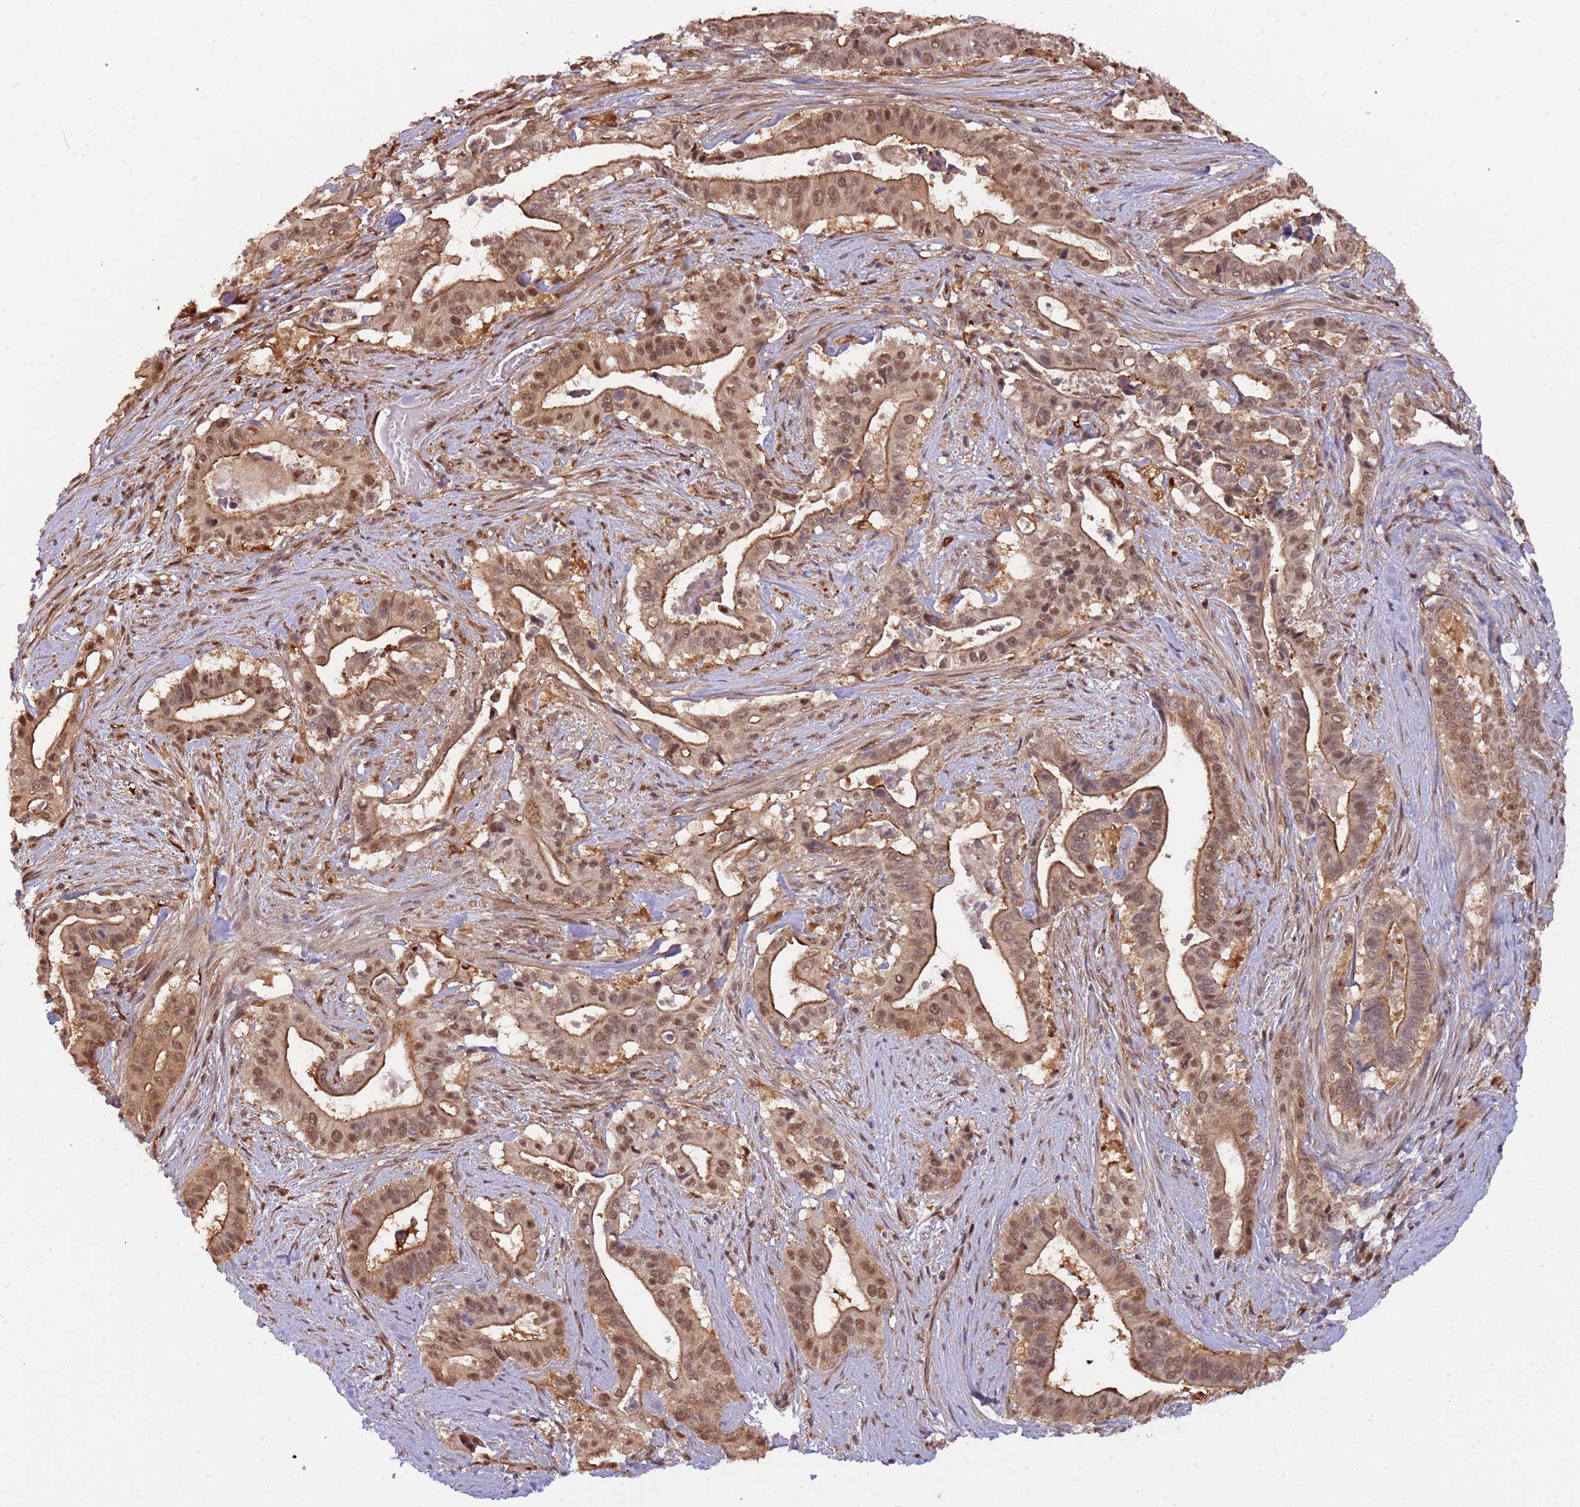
{"staining": {"intensity": "moderate", "quantity": ">75%", "location": "cytoplasmic/membranous,nuclear"}, "tissue": "pancreatic cancer", "cell_type": "Tumor cells", "image_type": "cancer", "snomed": [{"axis": "morphology", "description": "Adenocarcinoma, NOS"}, {"axis": "topography", "description": "Pancreas"}], "caption": "Protein expression analysis of pancreatic cancer exhibits moderate cytoplasmic/membranous and nuclear expression in about >75% of tumor cells. (DAB (3,3'-diaminobenzidine) IHC with brightfield microscopy, high magnification).", "gene": "PLSCR5", "patient": {"sex": "female", "age": 77}}